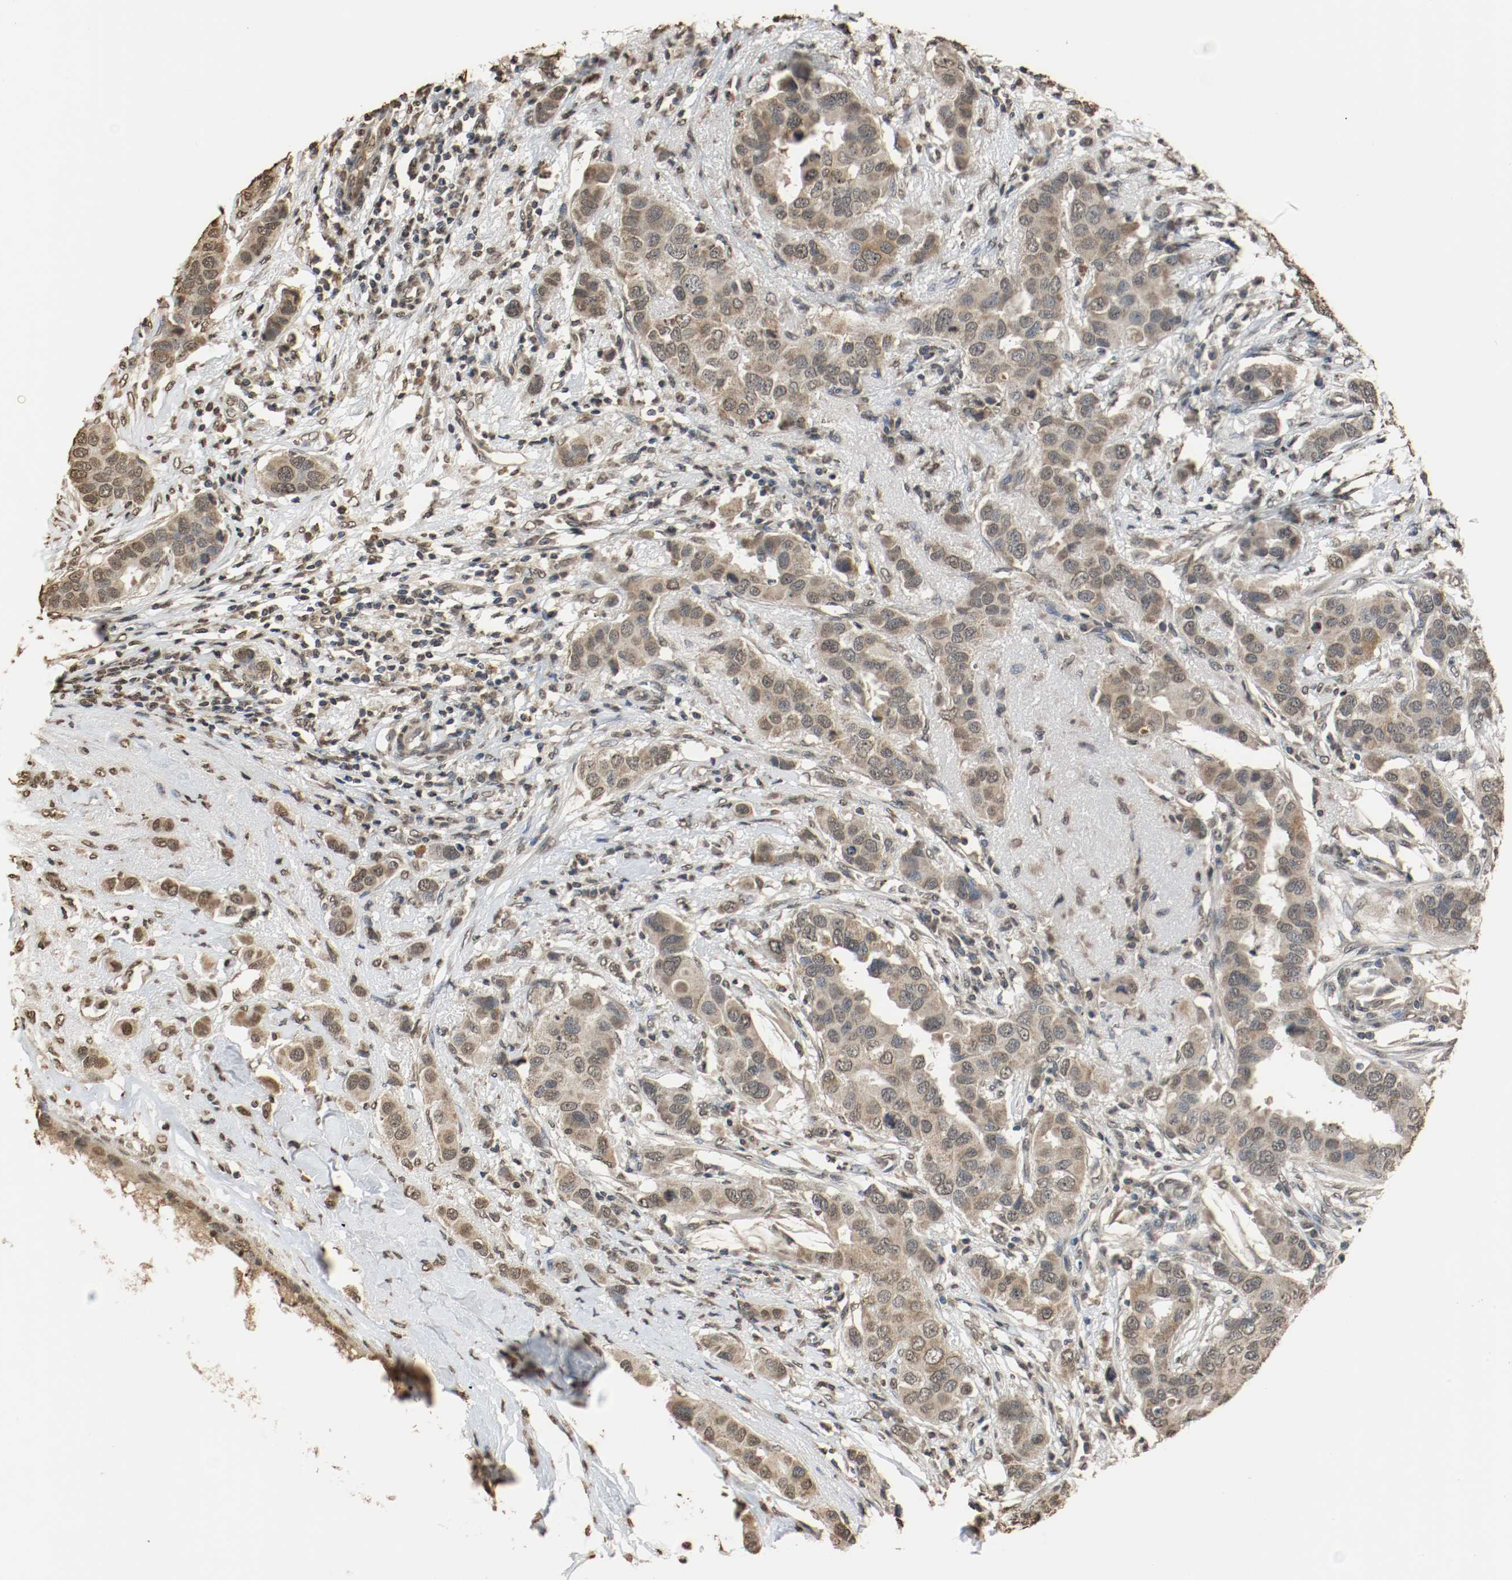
{"staining": {"intensity": "weak", "quantity": ">75%", "location": "cytoplasmic/membranous"}, "tissue": "breast cancer", "cell_type": "Tumor cells", "image_type": "cancer", "snomed": [{"axis": "morphology", "description": "Duct carcinoma"}, {"axis": "topography", "description": "Breast"}], "caption": "Immunohistochemical staining of infiltrating ductal carcinoma (breast) demonstrates weak cytoplasmic/membranous protein positivity in approximately >75% of tumor cells.", "gene": "RTN4", "patient": {"sex": "female", "age": 50}}